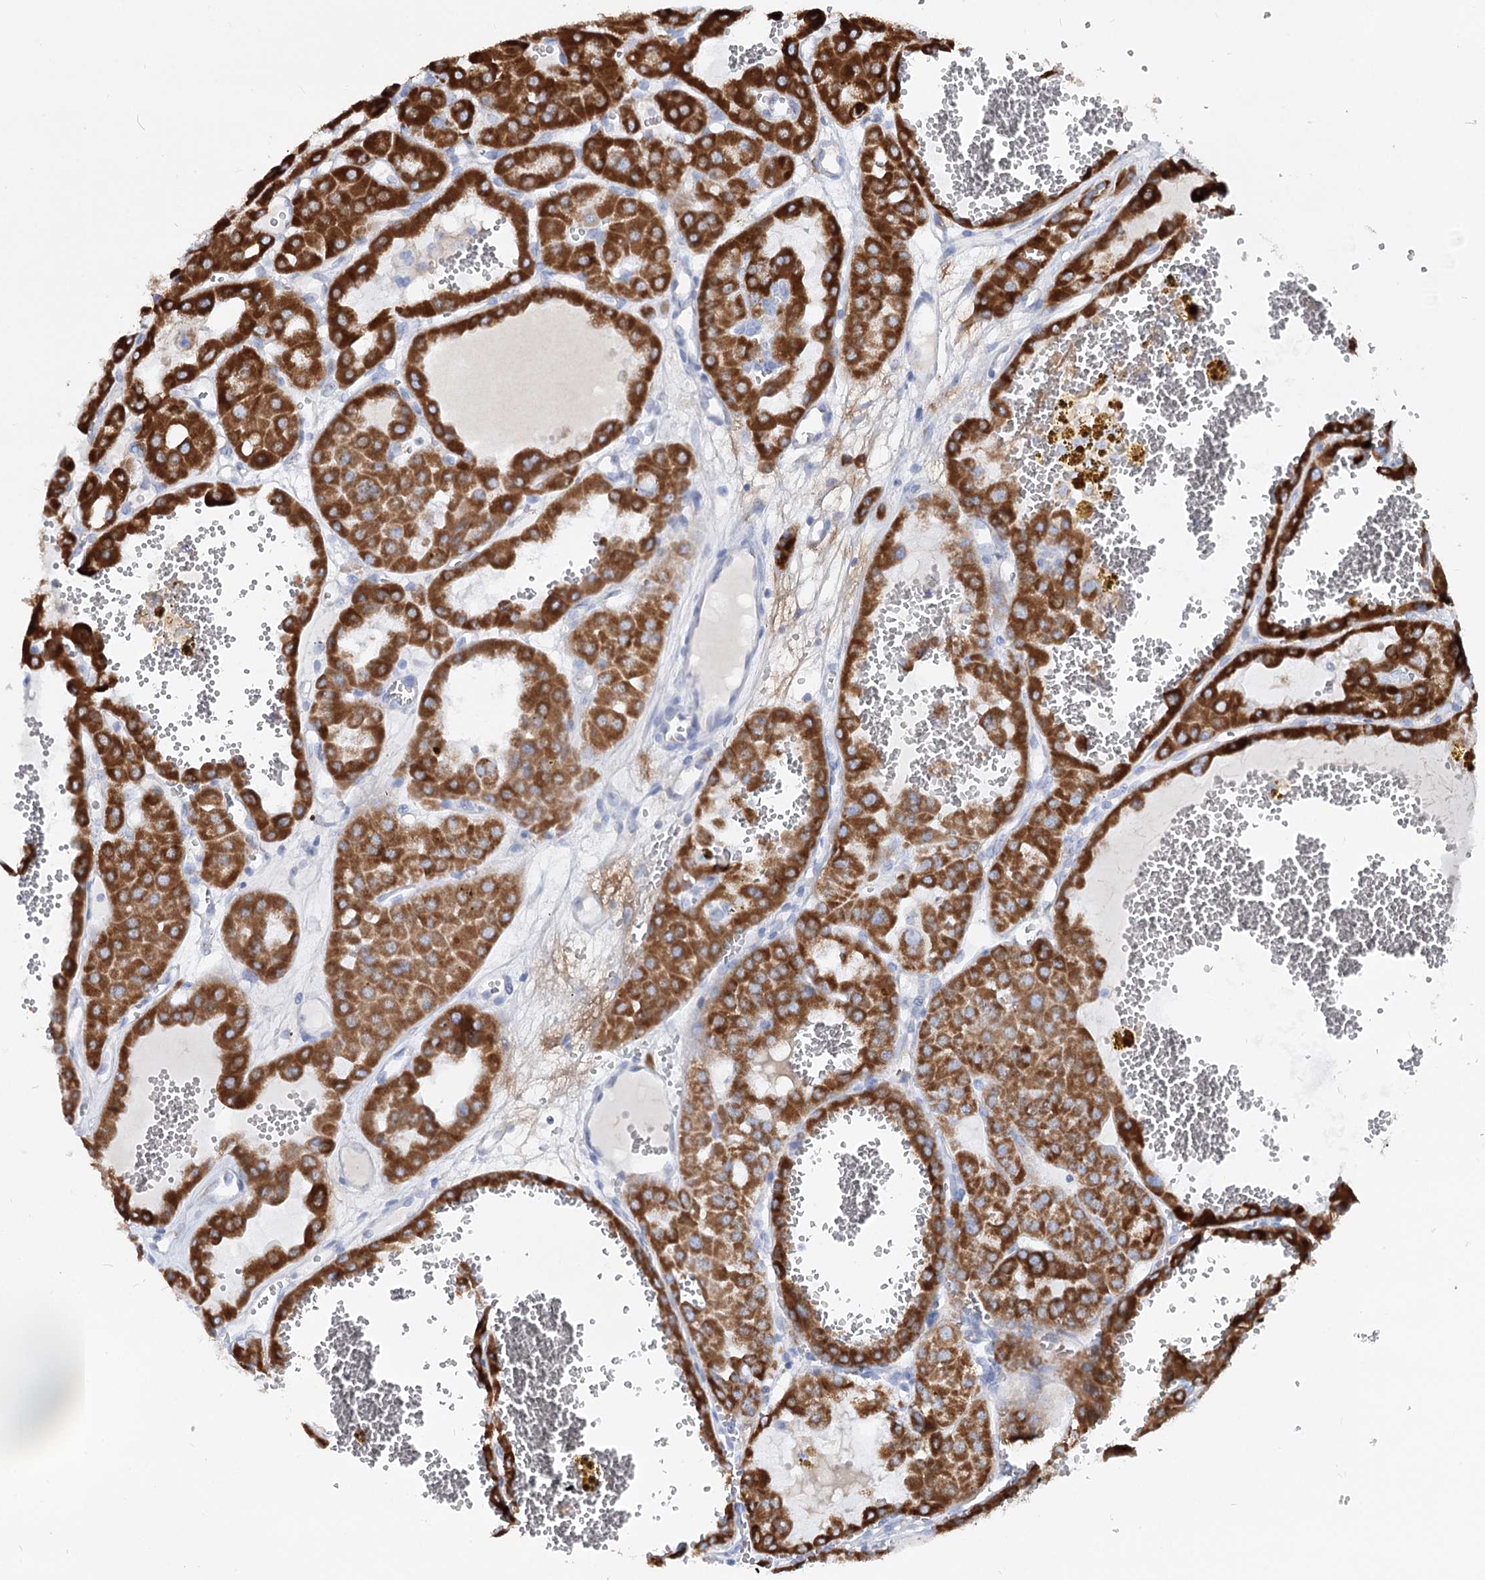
{"staining": {"intensity": "strong", "quantity": ">75%", "location": "cytoplasmic/membranous"}, "tissue": "renal cancer", "cell_type": "Tumor cells", "image_type": "cancer", "snomed": [{"axis": "morphology", "description": "Carcinoma, NOS"}, {"axis": "topography", "description": "Kidney"}], "caption": "Renal cancer stained with a brown dye exhibits strong cytoplasmic/membranous positive staining in approximately >75% of tumor cells.", "gene": "MCCC2", "patient": {"sex": "female", "age": 75}}